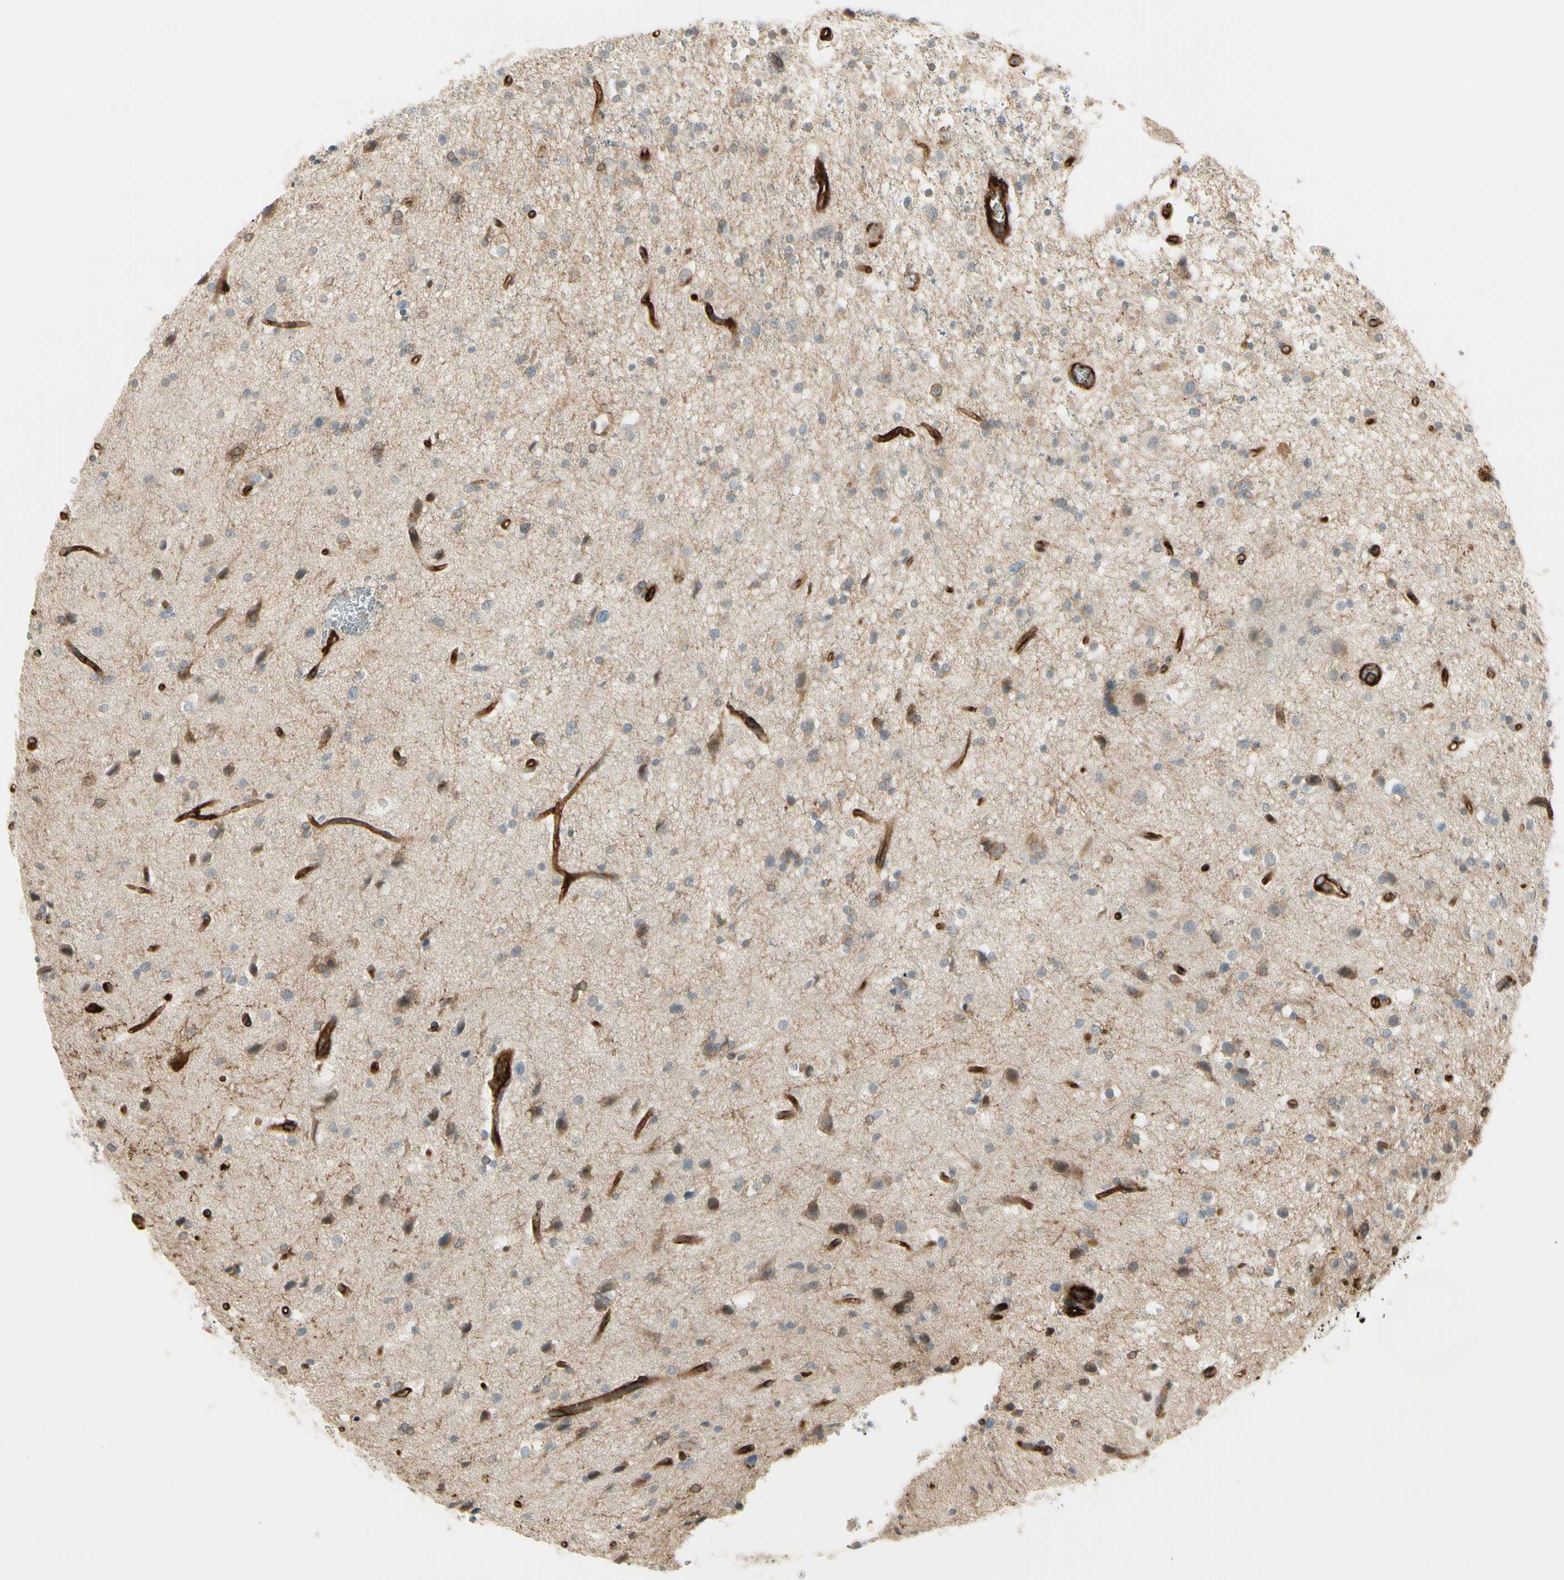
{"staining": {"intensity": "moderate", "quantity": "<25%", "location": "cytoplasmic/membranous"}, "tissue": "glioma", "cell_type": "Tumor cells", "image_type": "cancer", "snomed": [{"axis": "morphology", "description": "Glioma, malignant, High grade"}, {"axis": "topography", "description": "Brain"}], "caption": "Tumor cells demonstrate moderate cytoplasmic/membranous expression in about <25% of cells in malignant high-grade glioma. (IHC, brightfield microscopy, high magnification).", "gene": "MCAM", "patient": {"sex": "male", "age": 33}}